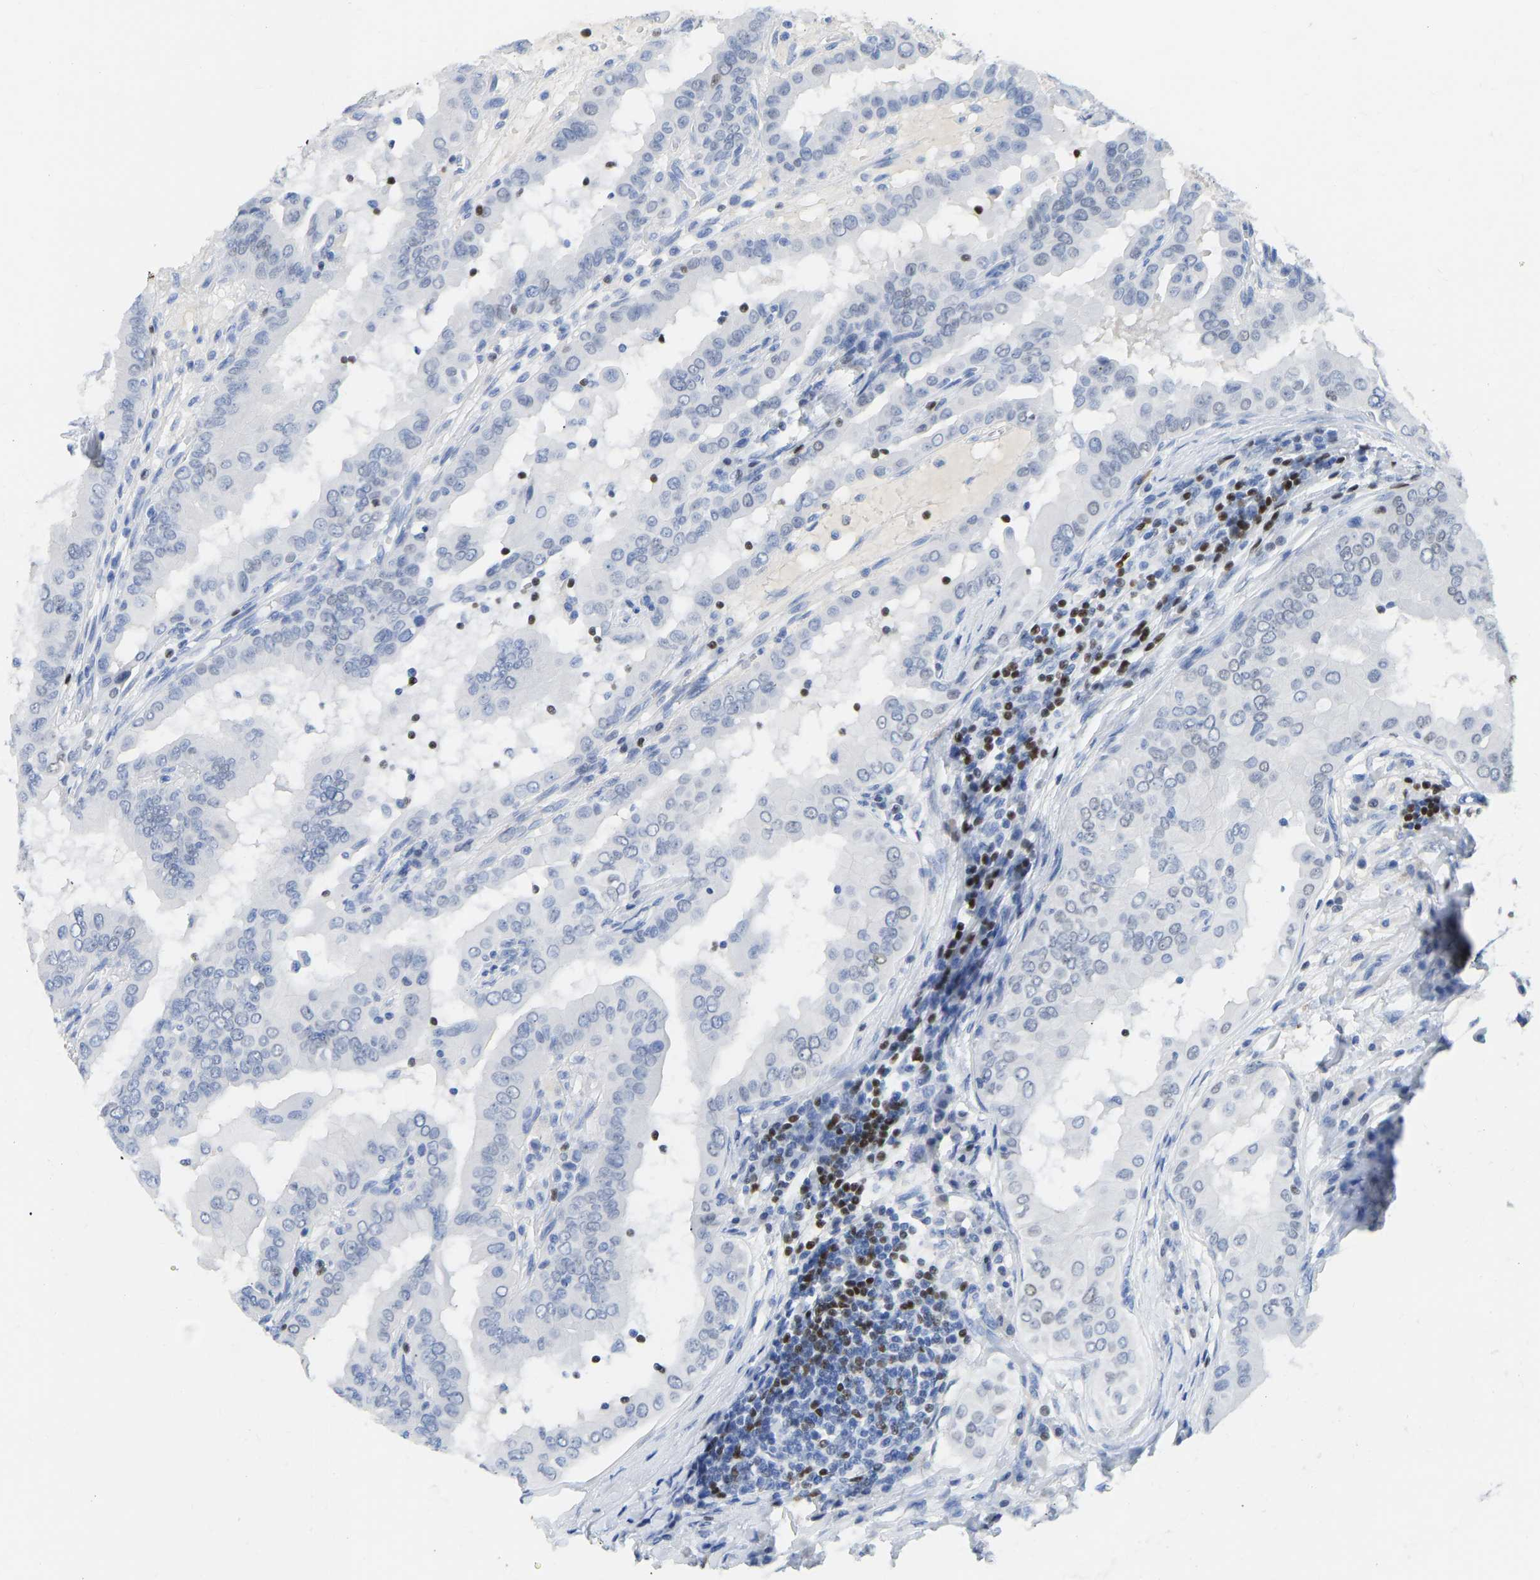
{"staining": {"intensity": "negative", "quantity": "none", "location": "none"}, "tissue": "thyroid cancer", "cell_type": "Tumor cells", "image_type": "cancer", "snomed": [{"axis": "morphology", "description": "Papillary adenocarcinoma, NOS"}, {"axis": "topography", "description": "Thyroid gland"}], "caption": "Protein analysis of thyroid cancer displays no significant expression in tumor cells. The staining is performed using DAB brown chromogen with nuclei counter-stained in using hematoxylin.", "gene": "TCF7", "patient": {"sex": "male", "age": 33}}